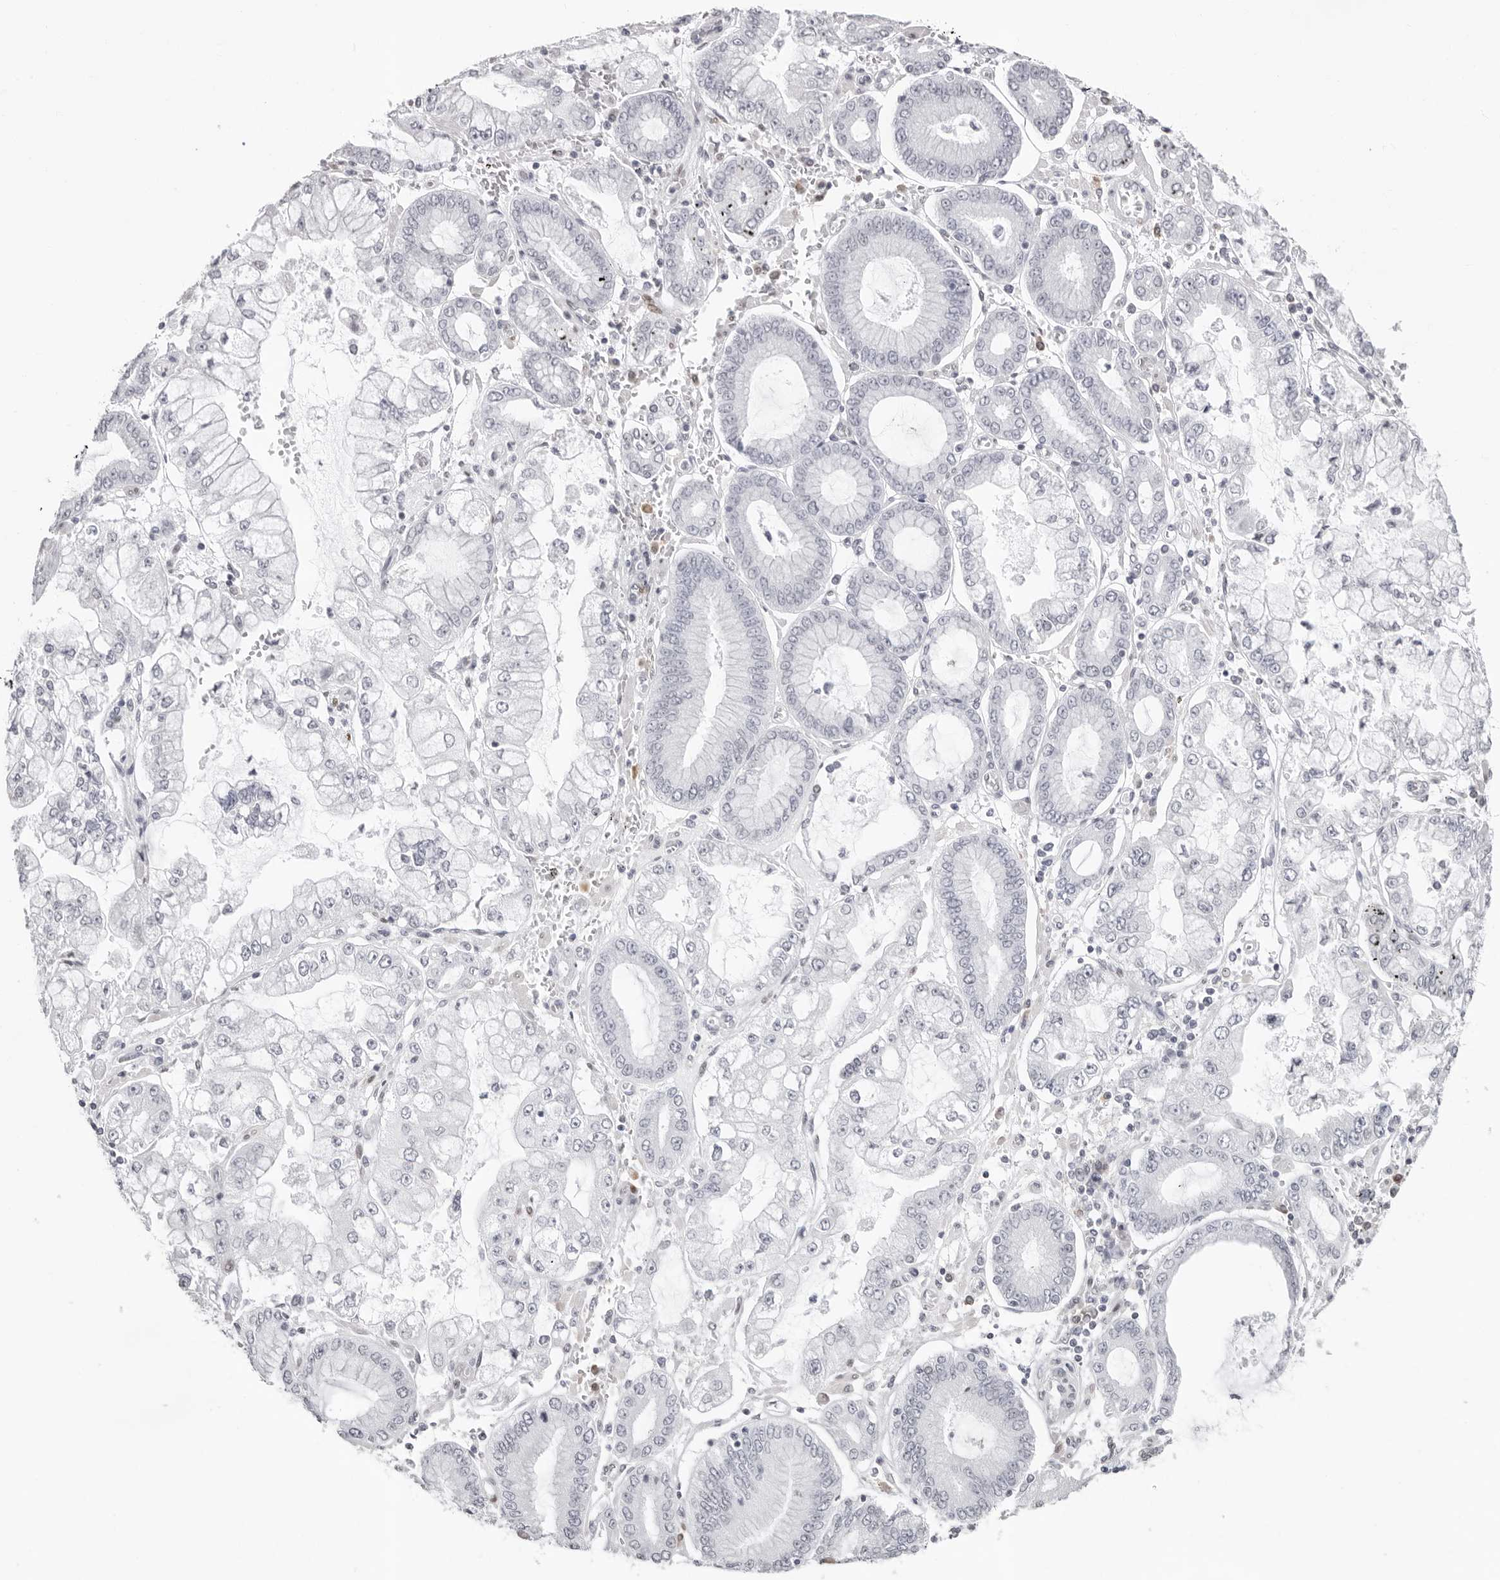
{"staining": {"intensity": "negative", "quantity": "none", "location": "none"}, "tissue": "stomach cancer", "cell_type": "Tumor cells", "image_type": "cancer", "snomed": [{"axis": "morphology", "description": "Adenocarcinoma, NOS"}, {"axis": "topography", "description": "Stomach"}], "caption": "An immunohistochemistry photomicrograph of stomach cancer is shown. There is no staining in tumor cells of stomach cancer.", "gene": "NTPCR", "patient": {"sex": "male", "age": 76}}